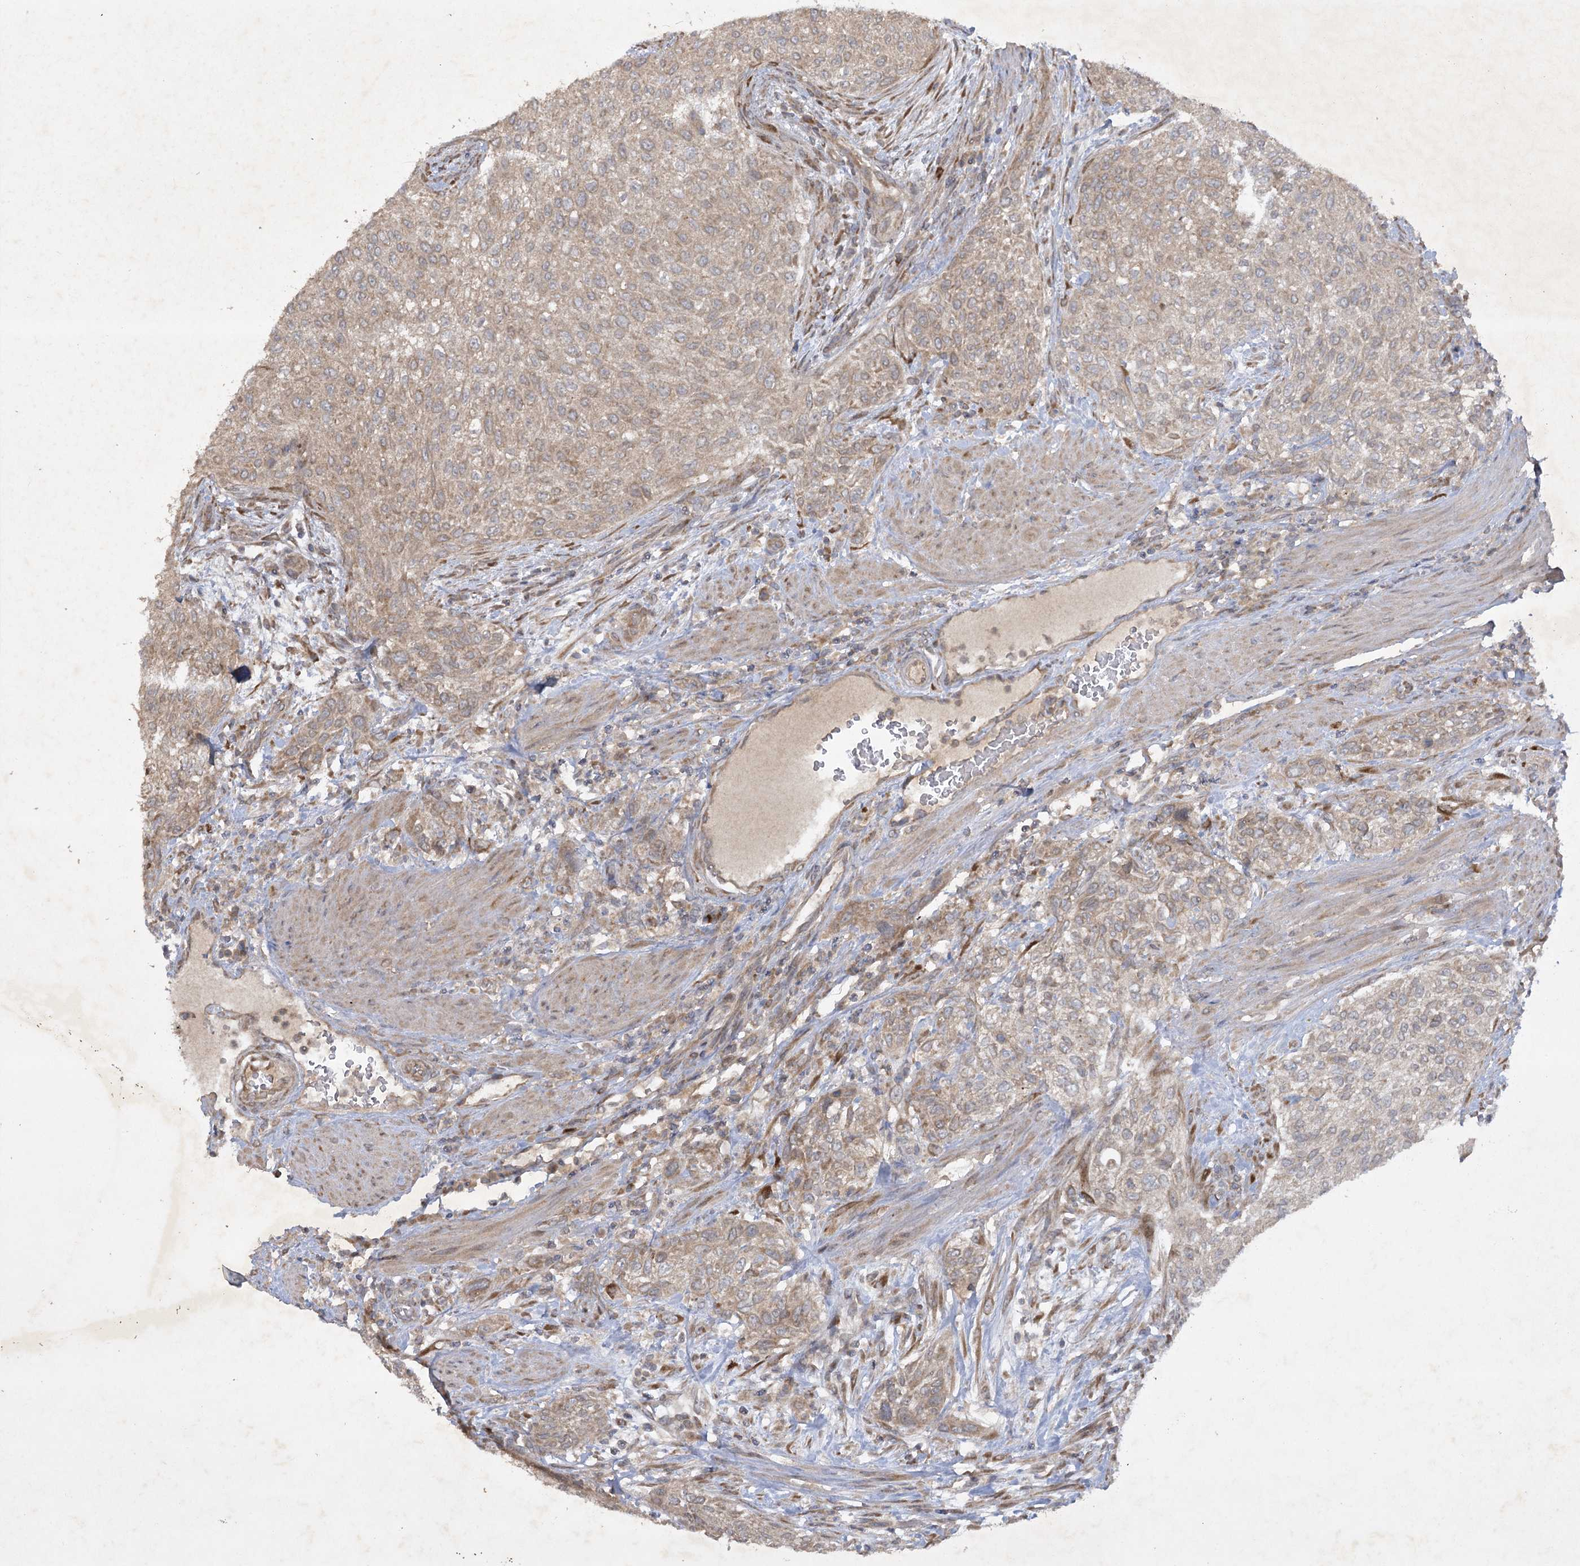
{"staining": {"intensity": "moderate", "quantity": ">75%", "location": "cytoplasmic/membranous"}, "tissue": "urothelial cancer", "cell_type": "Tumor cells", "image_type": "cancer", "snomed": [{"axis": "morphology", "description": "Urothelial carcinoma, High grade"}, {"axis": "topography", "description": "Urinary bladder"}], "caption": "This is a photomicrograph of IHC staining of urothelial carcinoma (high-grade), which shows moderate staining in the cytoplasmic/membranous of tumor cells.", "gene": "TRAF3IP1", "patient": {"sex": "male", "age": 35}}